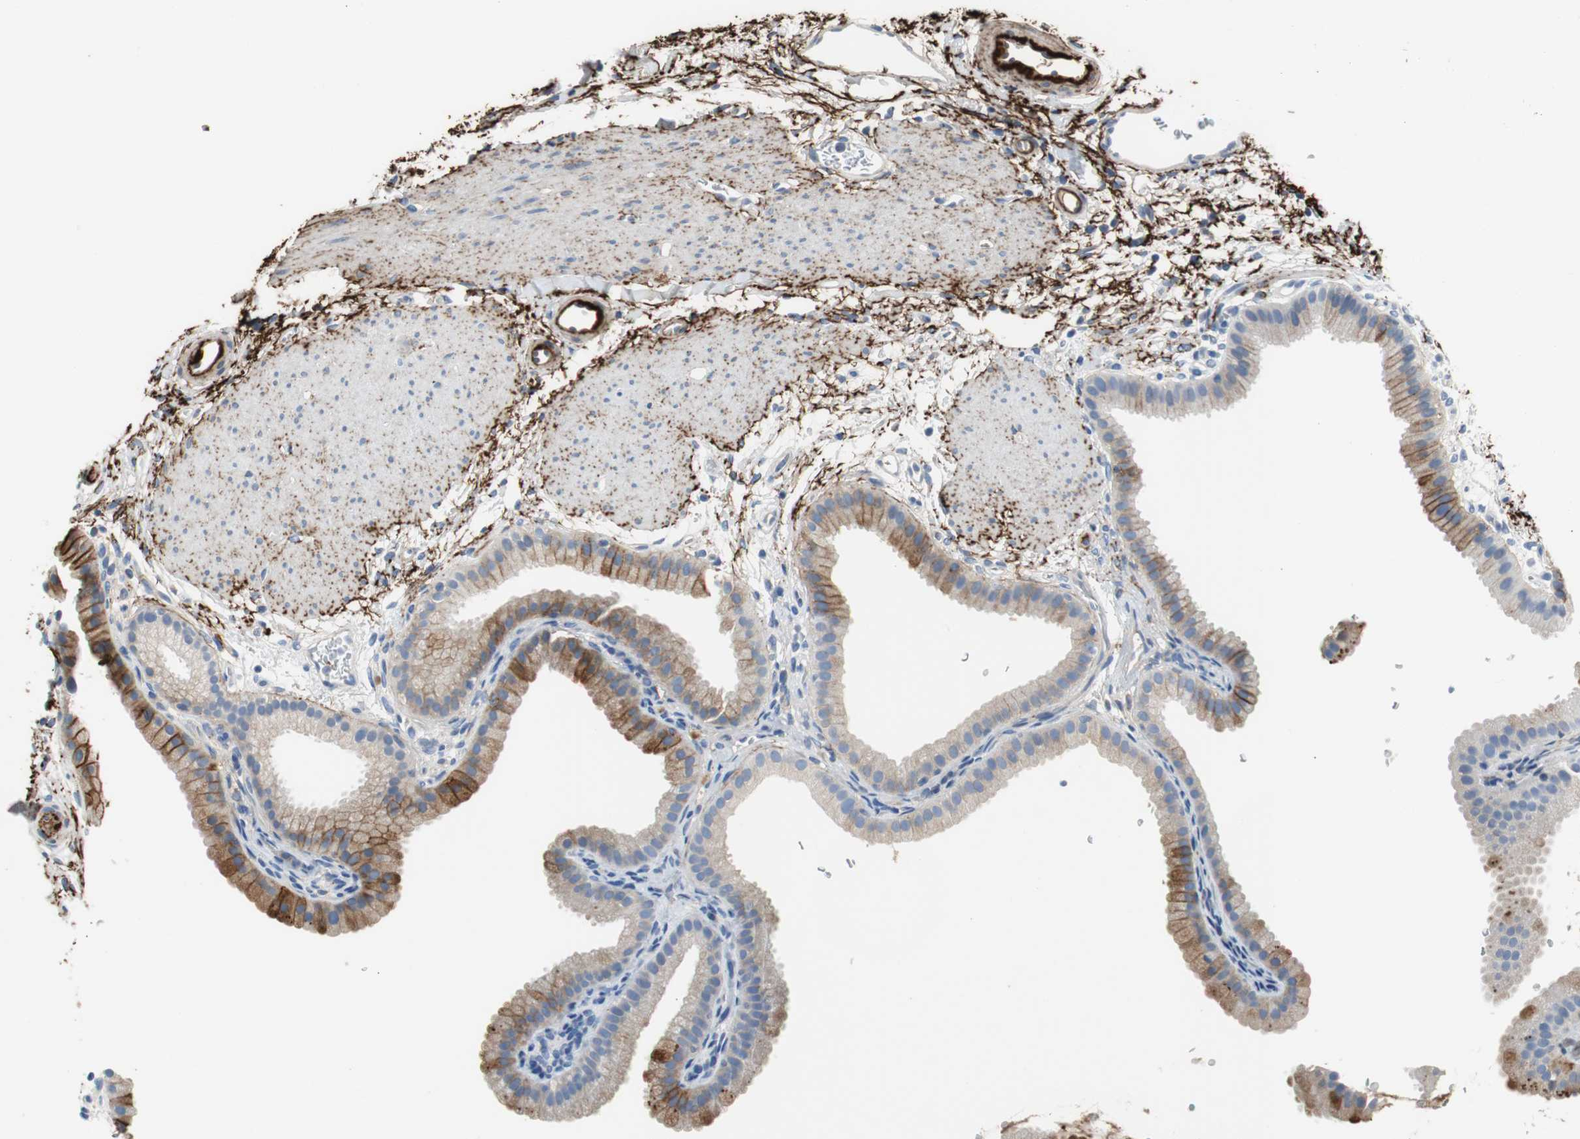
{"staining": {"intensity": "moderate", "quantity": "<25%", "location": "cytoplasmic/membranous"}, "tissue": "gallbladder", "cell_type": "Glandular cells", "image_type": "normal", "snomed": [{"axis": "morphology", "description": "Normal tissue, NOS"}, {"axis": "topography", "description": "Gallbladder"}], "caption": "Gallbladder stained with a protein marker shows moderate staining in glandular cells.", "gene": "APCS", "patient": {"sex": "female", "age": 64}}